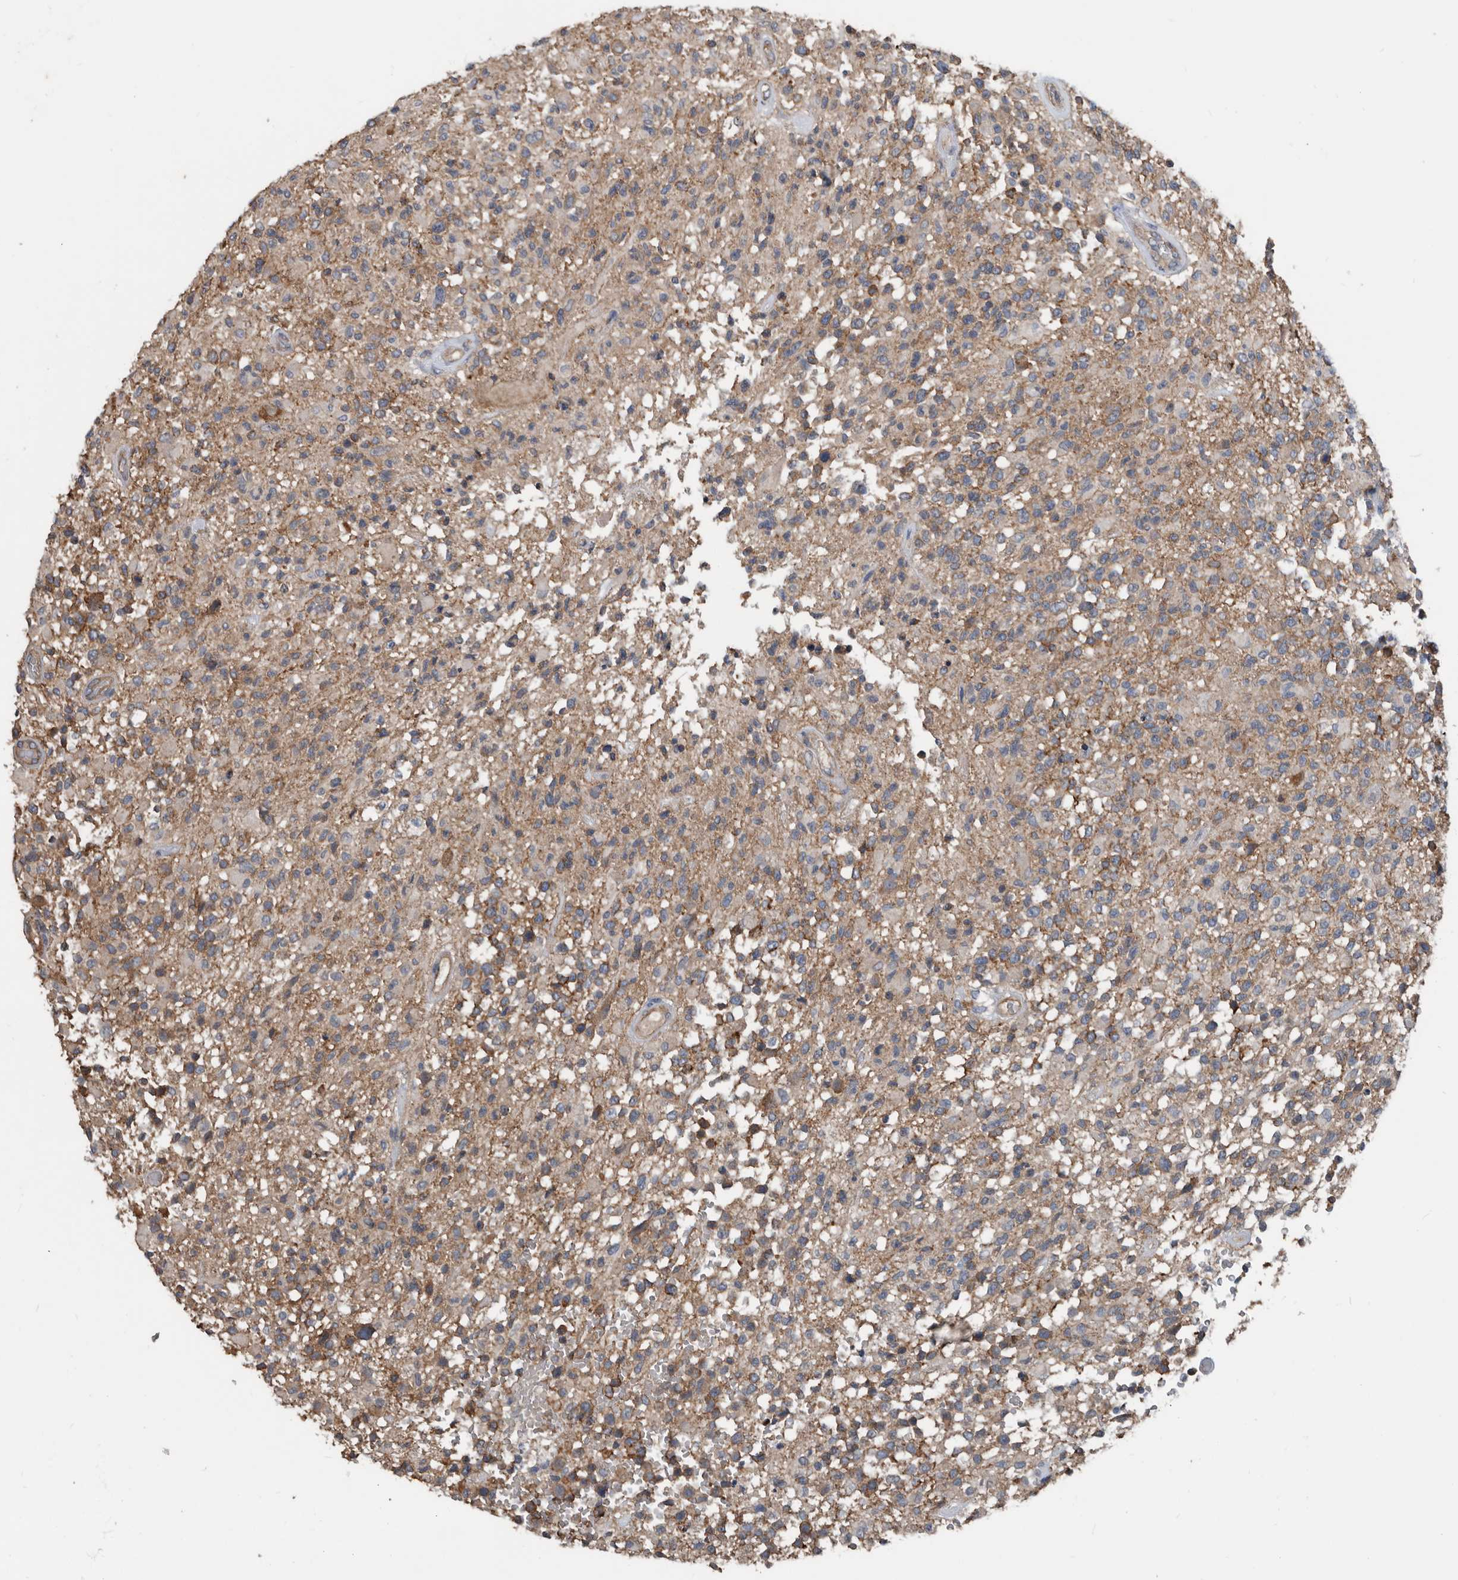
{"staining": {"intensity": "moderate", "quantity": ">75%", "location": "cytoplasmic/membranous"}, "tissue": "glioma", "cell_type": "Tumor cells", "image_type": "cancer", "snomed": [{"axis": "morphology", "description": "Glioma, malignant, High grade"}, {"axis": "morphology", "description": "Glioblastoma, NOS"}, {"axis": "topography", "description": "Brain"}], "caption": "Human malignant glioma (high-grade) stained for a protein (brown) exhibits moderate cytoplasmic/membranous positive positivity in about >75% of tumor cells.", "gene": "AFAP1", "patient": {"sex": "male", "age": 60}}